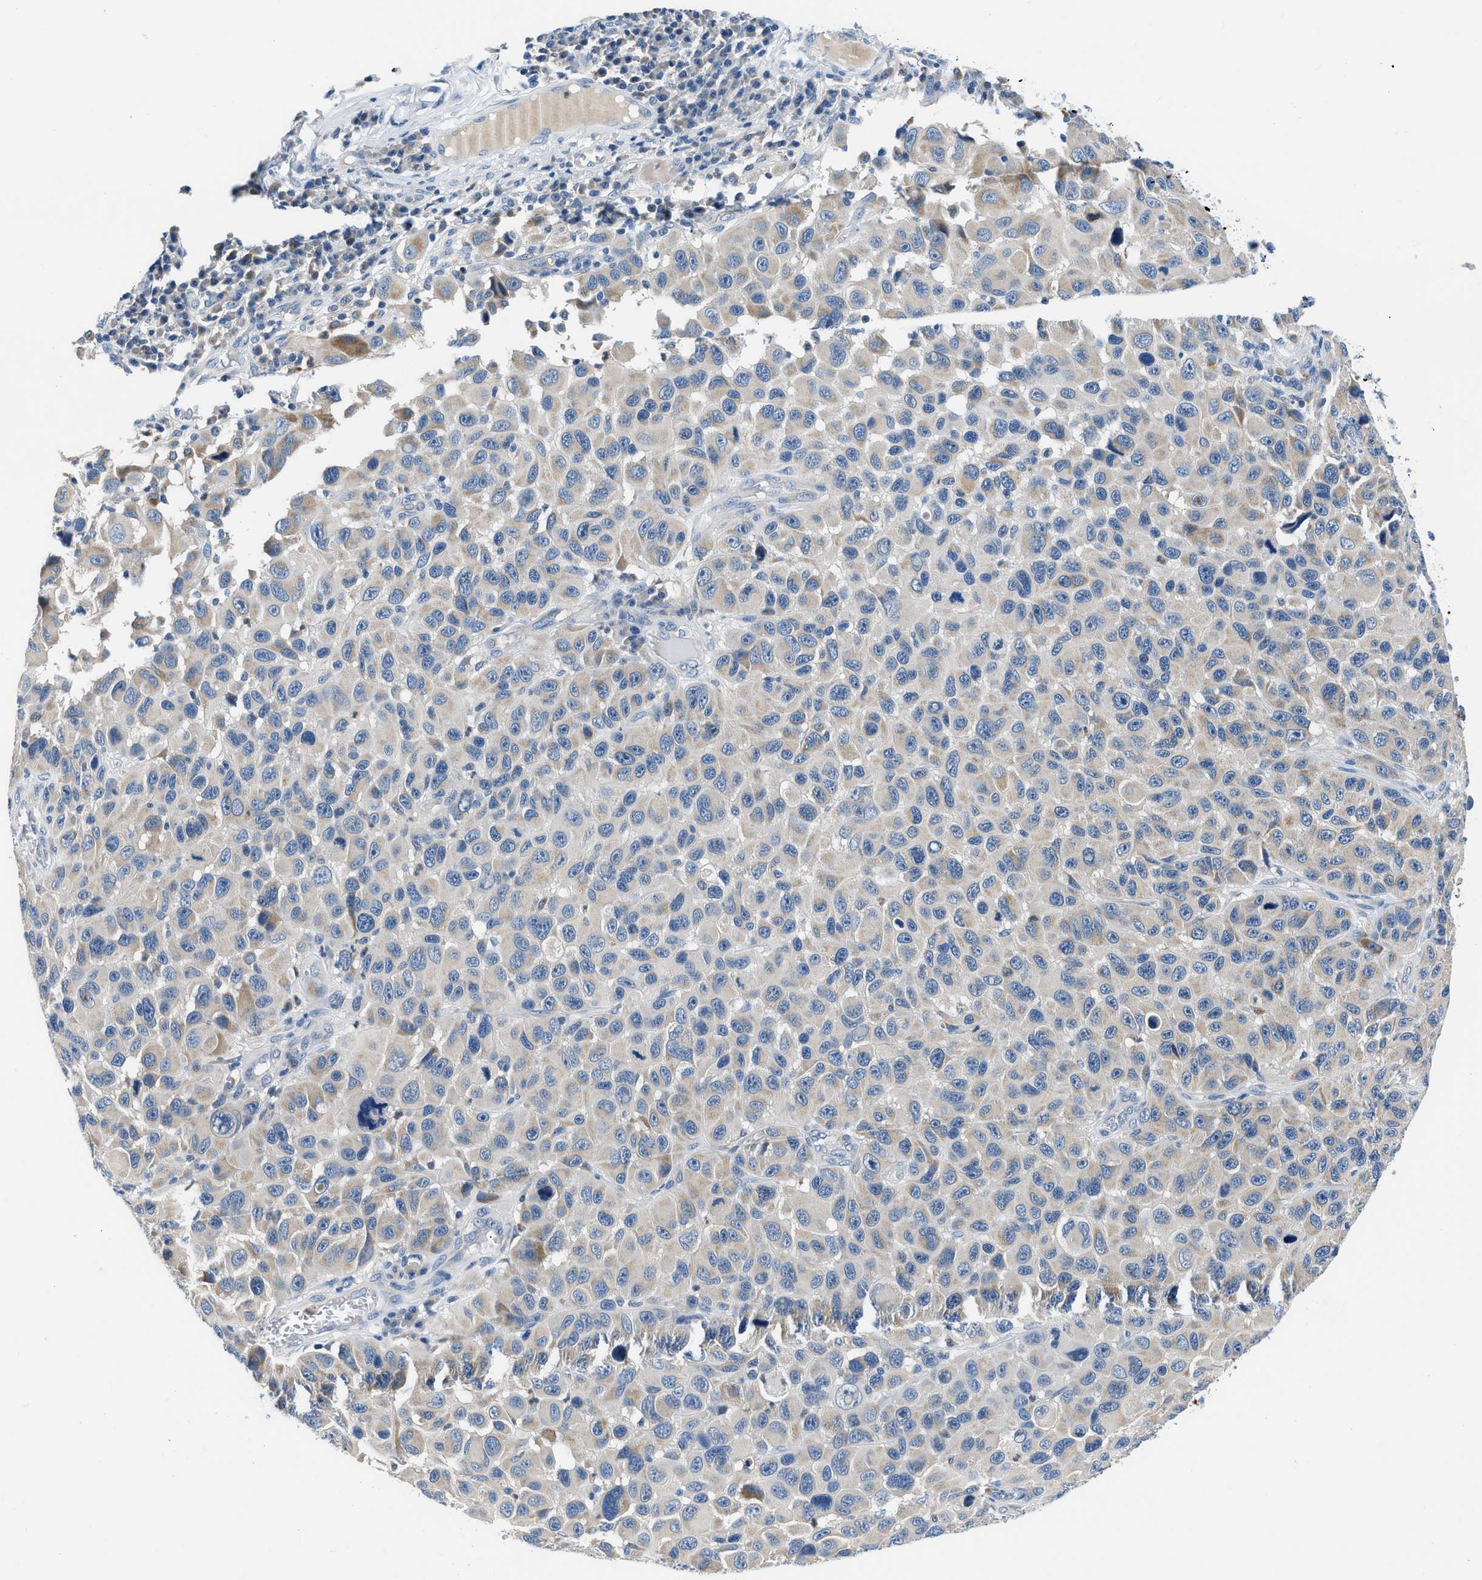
{"staining": {"intensity": "weak", "quantity": "<25%", "location": "cytoplasmic/membranous"}, "tissue": "melanoma", "cell_type": "Tumor cells", "image_type": "cancer", "snomed": [{"axis": "morphology", "description": "Malignant melanoma, NOS"}, {"axis": "topography", "description": "Skin"}], "caption": "The immunohistochemistry (IHC) micrograph has no significant expression in tumor cells of malignant melanoma tissue.", "gene": "ADGRE3", "patient": {"sex": "male", "age": 53}}